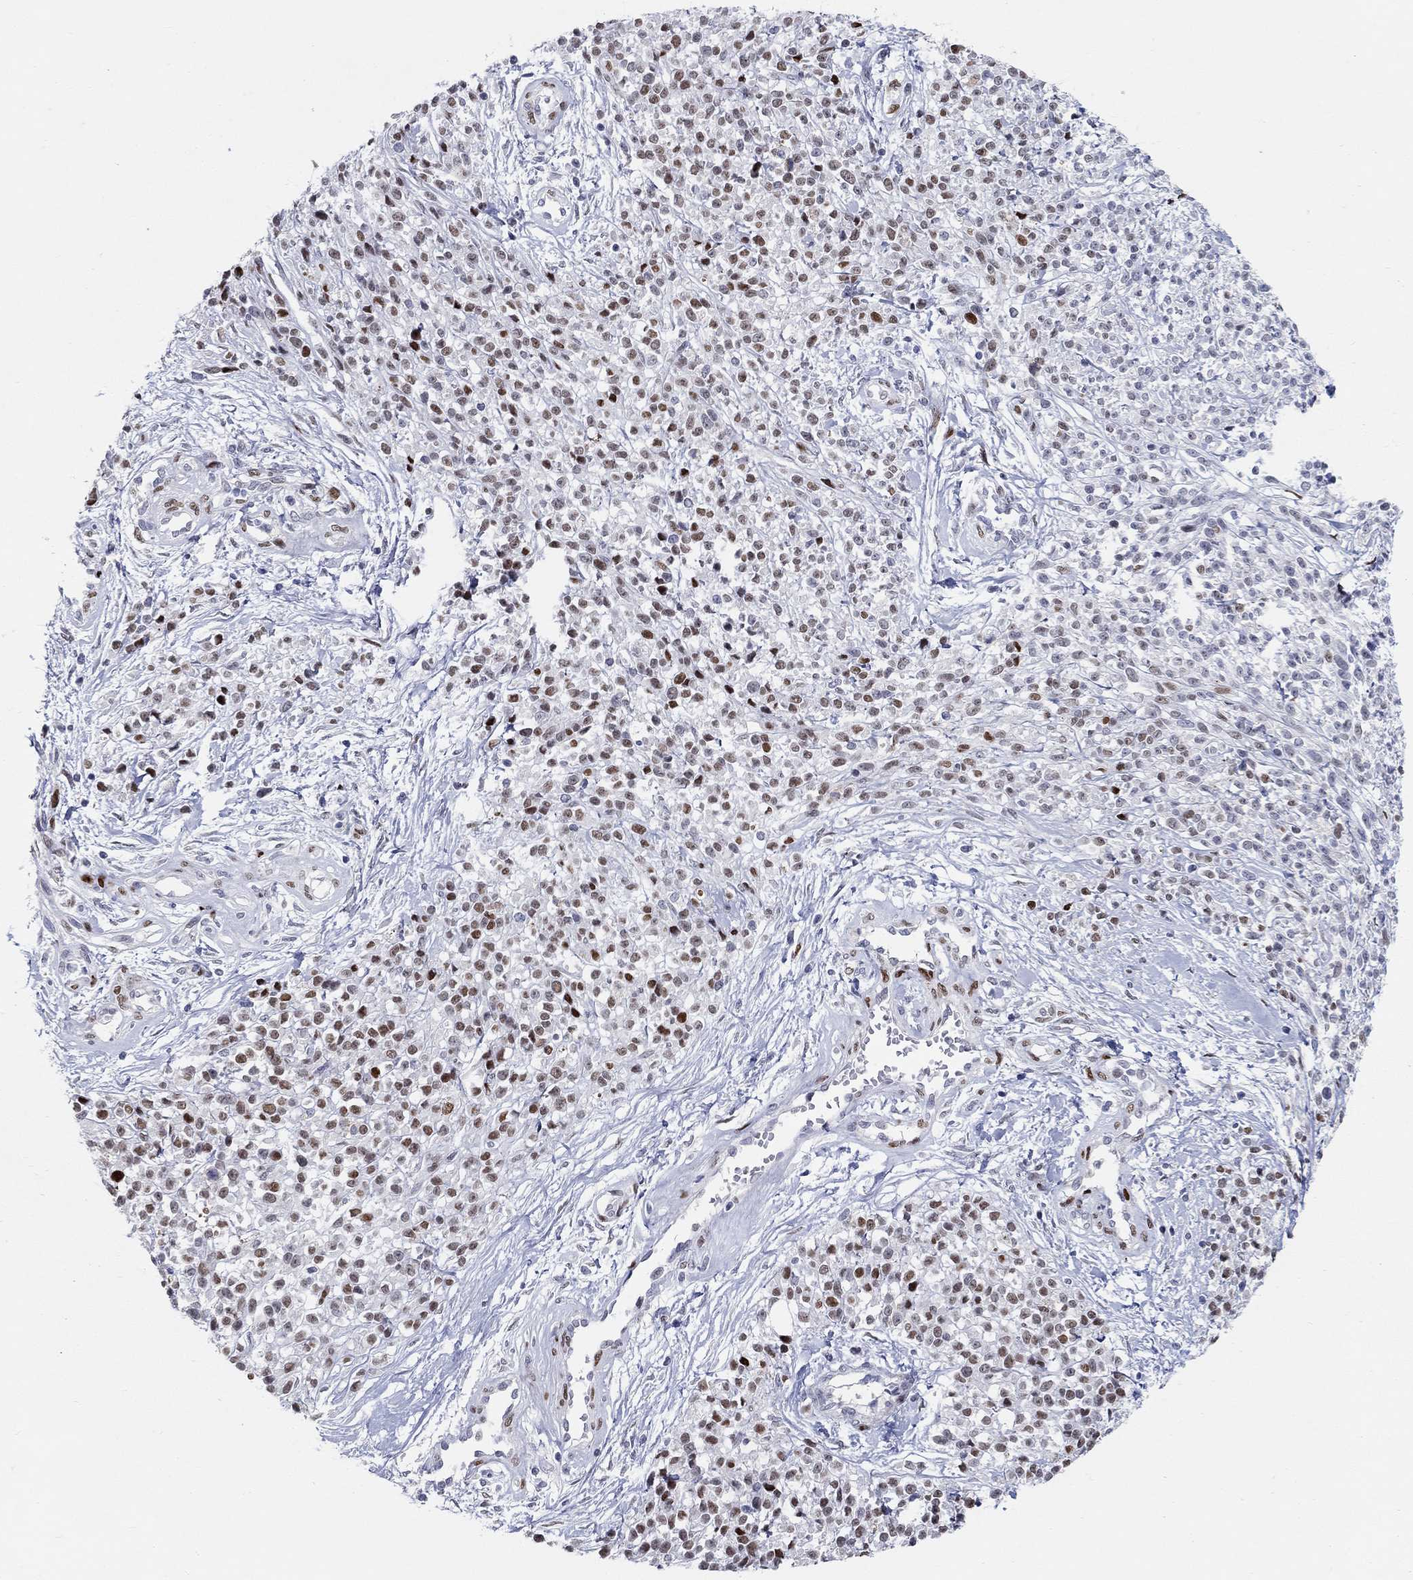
{"staining": {"intensity": "strong", "quantity": ">75%", "location": "nuclear"}, "tissue": "melanoma", "cell_type": "Tumor cells", "image_type": "cancer", "snomed": [{"axis": "morphology", "description": "Malignant melanoma, NOS"}, {"axis": "topography", "description": "Skin"}, {"axis": "topography", "description": "Skin of trunk"}], "caption": "Human melanoma stained with a brown dye shows strong nuclear positive expression in approximately >75% of tumor cells.", "gene": "RAPGEF5", "patient": {"sex": "male", "age": 74}}